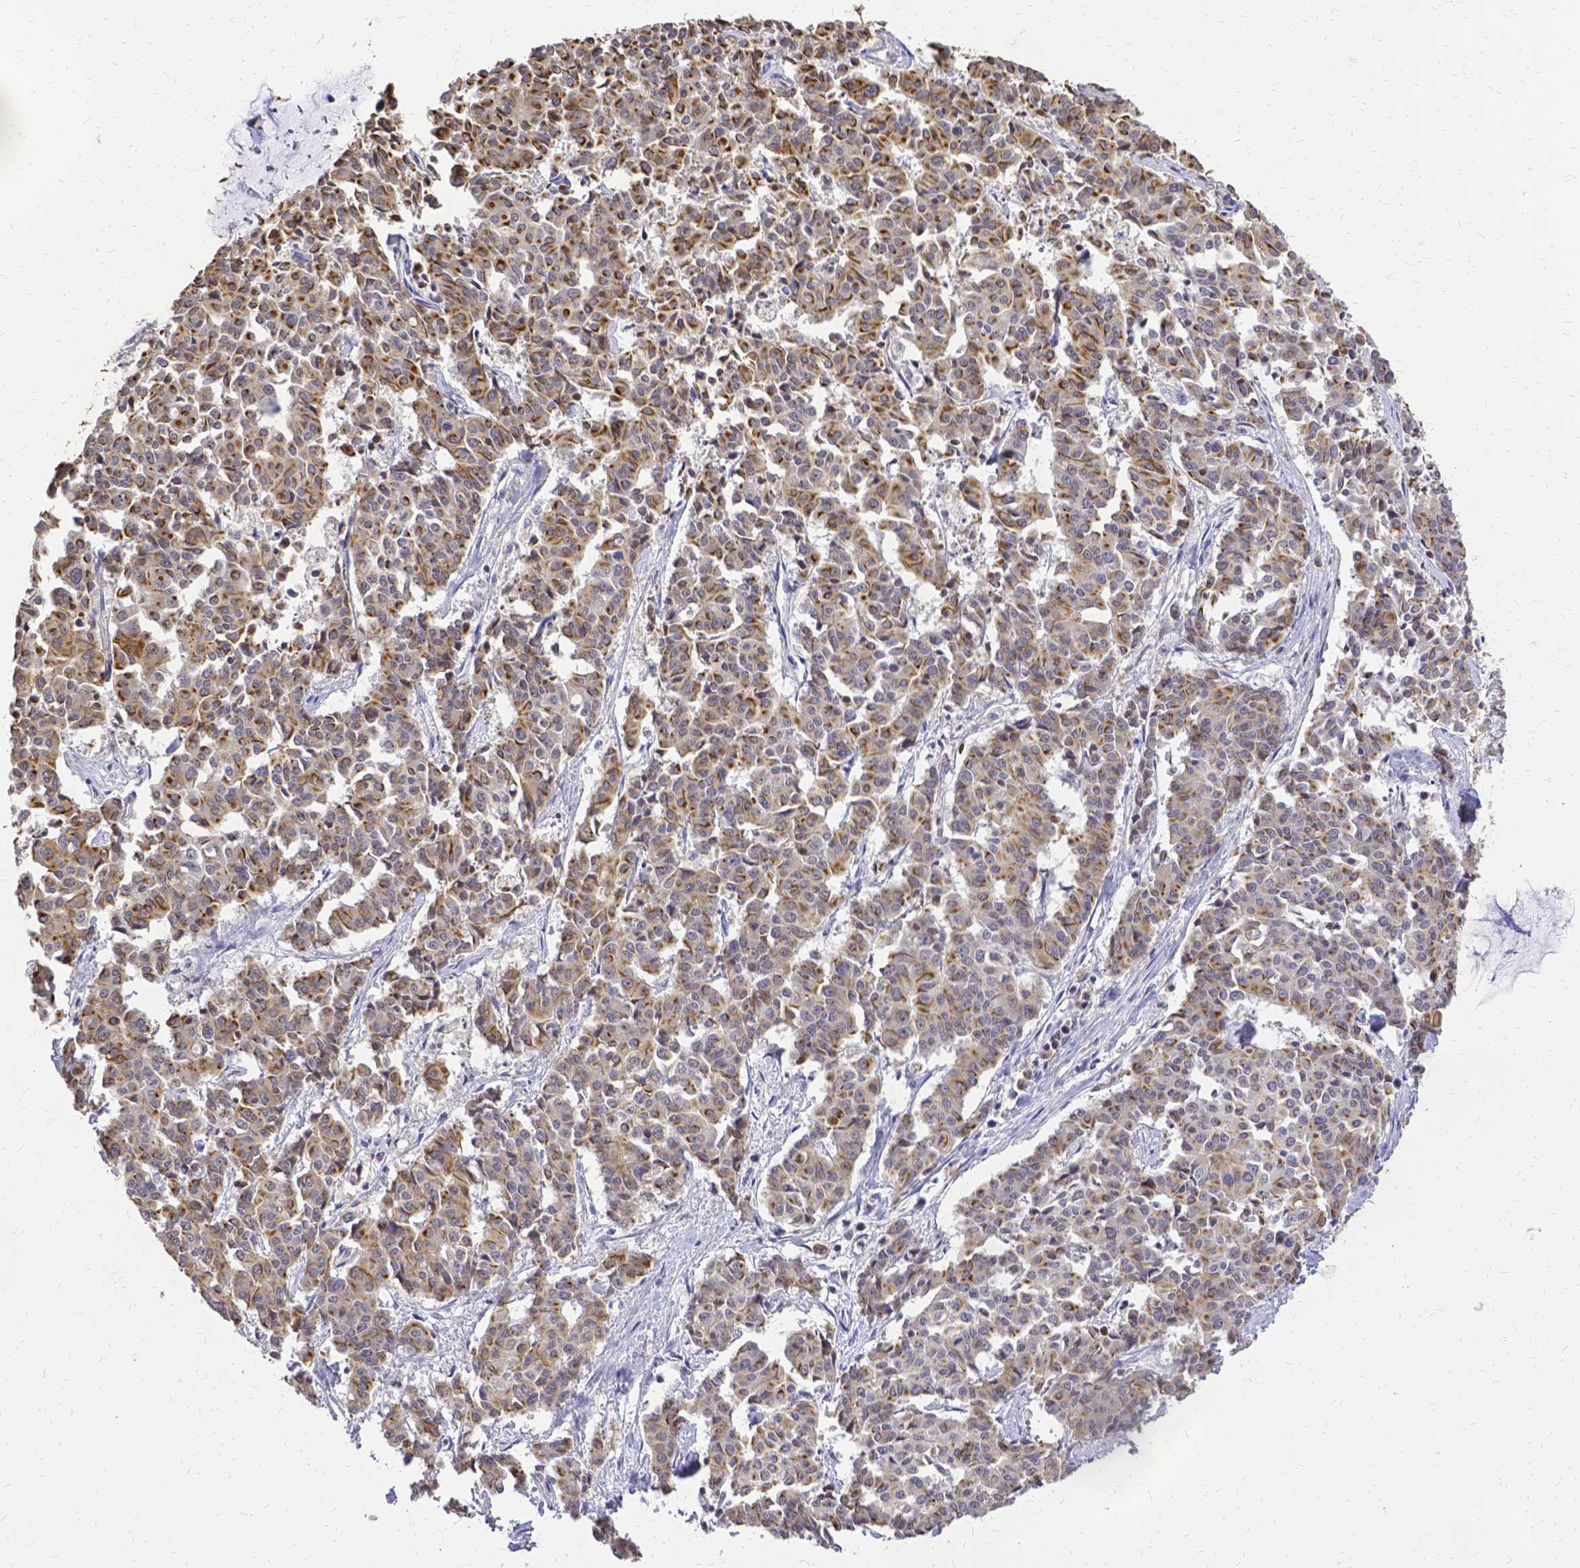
{"staining": {"intensity": "moderate", "quantity": "25%-75%", "location": "cytoplasmic/membranous"}, "tissue": "cervical cancer", "cell_type": "Tumor cells", "image_type": "cancer", "snomed": [{"axis": "morphology", "description": "Squamous cell carcinoma, NOS"}, {"axis": "topography", "description": "Cervix"}], "caption": "The micrograph reveals immunohistochemical staining of cervical cancer (squamous cell carcinoma). There is moderate cytoplasmic/membranous staining is identified in about 25%-75% of tumor cells.", "gene": "CIB1", "patient": {"sex": "female", "age": 28}}